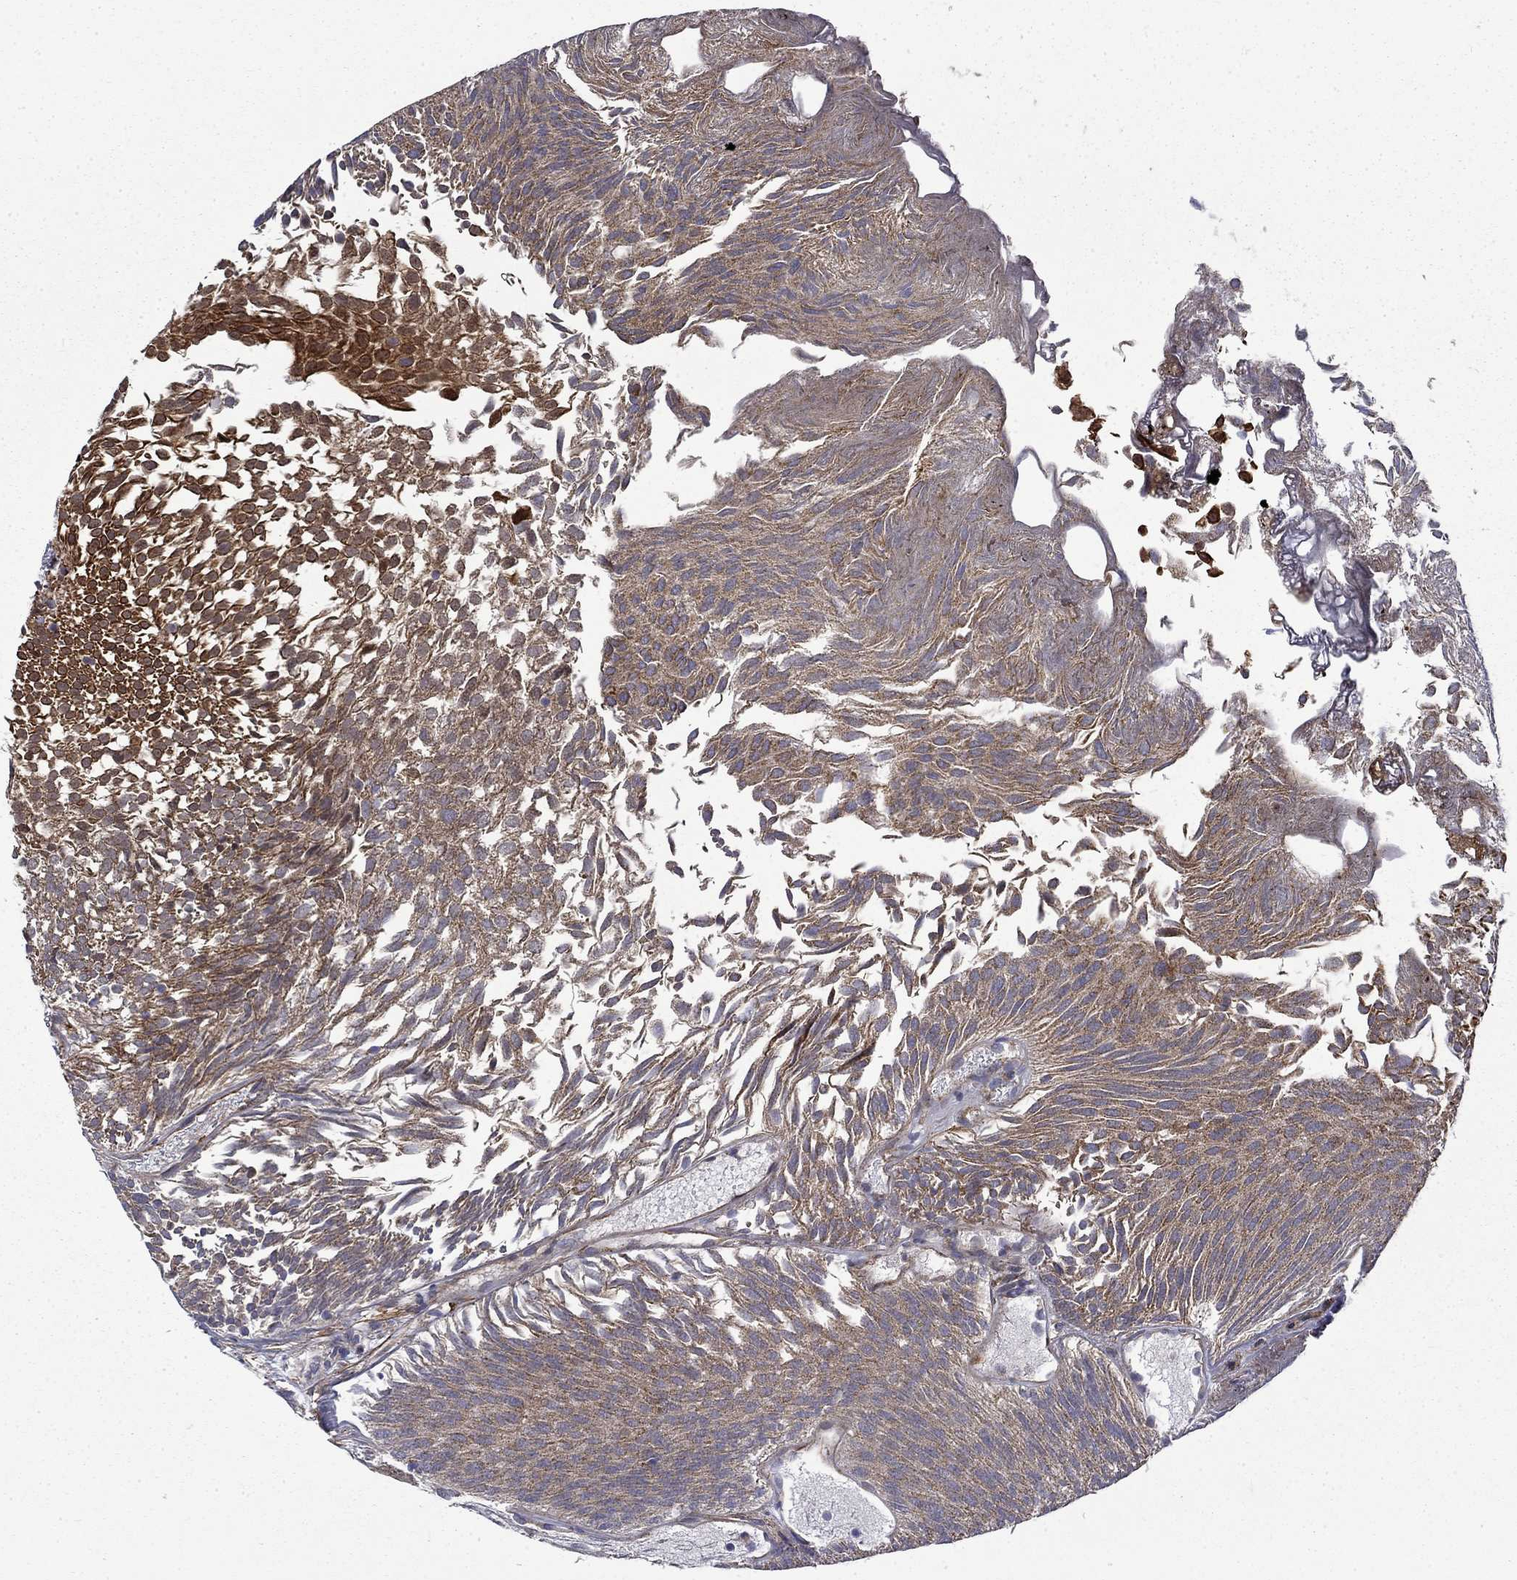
{"staining": {"intensity": "moderate", "quantity": "25%-75%", "location": "cytoplasmic/membranous,nuclear"}, "tissue": "urothelial cancer", "cell_type": "Tumor cells", "image_type": "cancer", "snomed": [{"axis": "morphology", "description": "Urothelial carcinoma, Low grade"}, {"axis": "topography", "description": "Urinary bladder"}], "caption": "Immunohistochemistry (IHC) micrograph of low-grade urothelial carcinoma stained for a protein (brown), which exhibits medium levels of moderate cytoplasmic/membranous and nuclear positivity in about 25%-75% of tumor cells.", "gene": "KPNA3", "patient": {"sex": "male", "age": 52}}